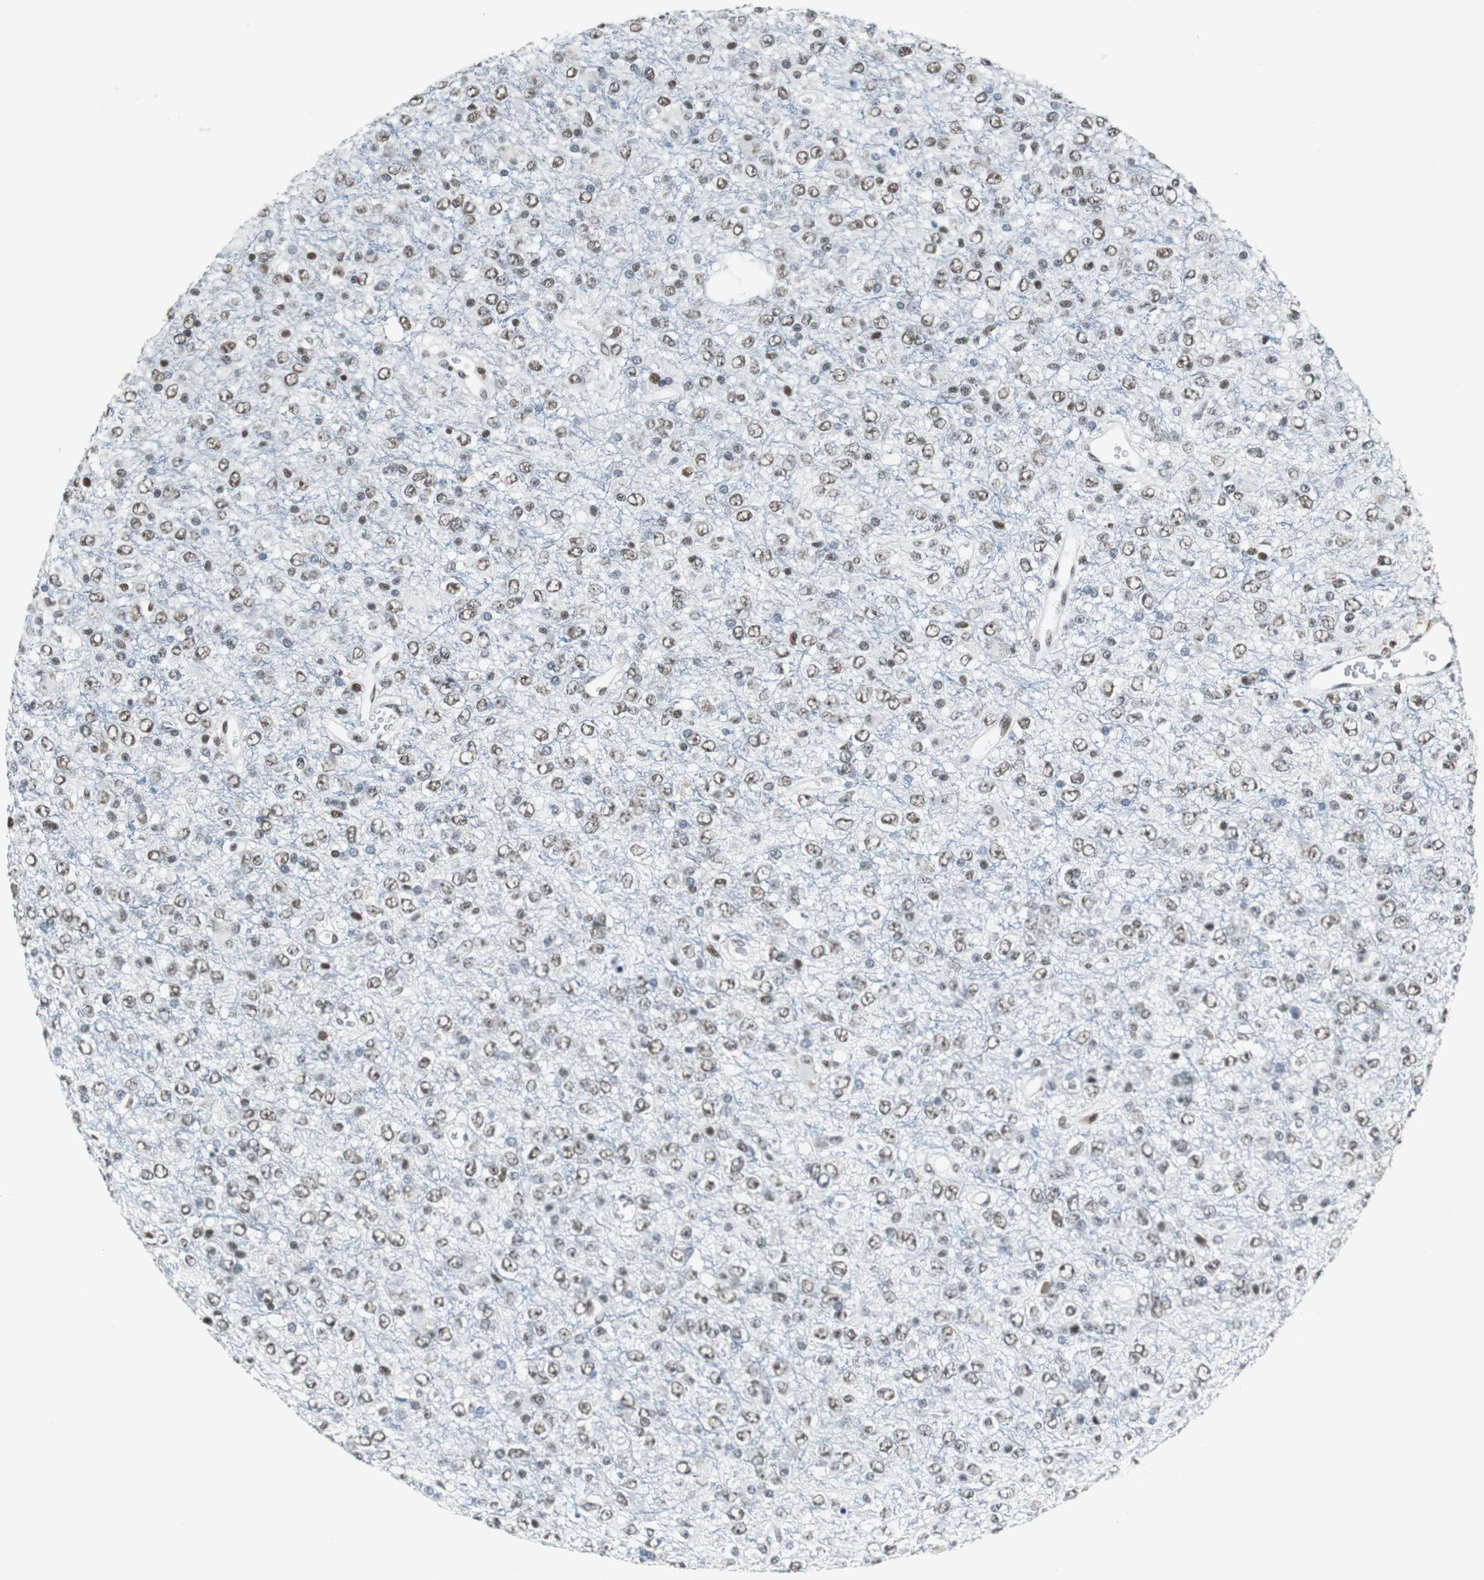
{"staining": {"intensity": "weak", "quantity": ">75%", "location": "nuclear"}, "tissue": "glioma", "cell_type": "Tumor cells", "image_type": "cancer", "snomed": [{"axis": "morphology", "description": "Glioma, malignant, High grade"}, {"axis": "topography", "description": "pancreas cauda"}], "caption": "Weak nuclear expression for a protein is identified in approximately >75% of tumor cells of glioma using immunohistochemistry (IHC).", "gene": "HDAC3", "patient": {"sex": "male", "age": 60}}